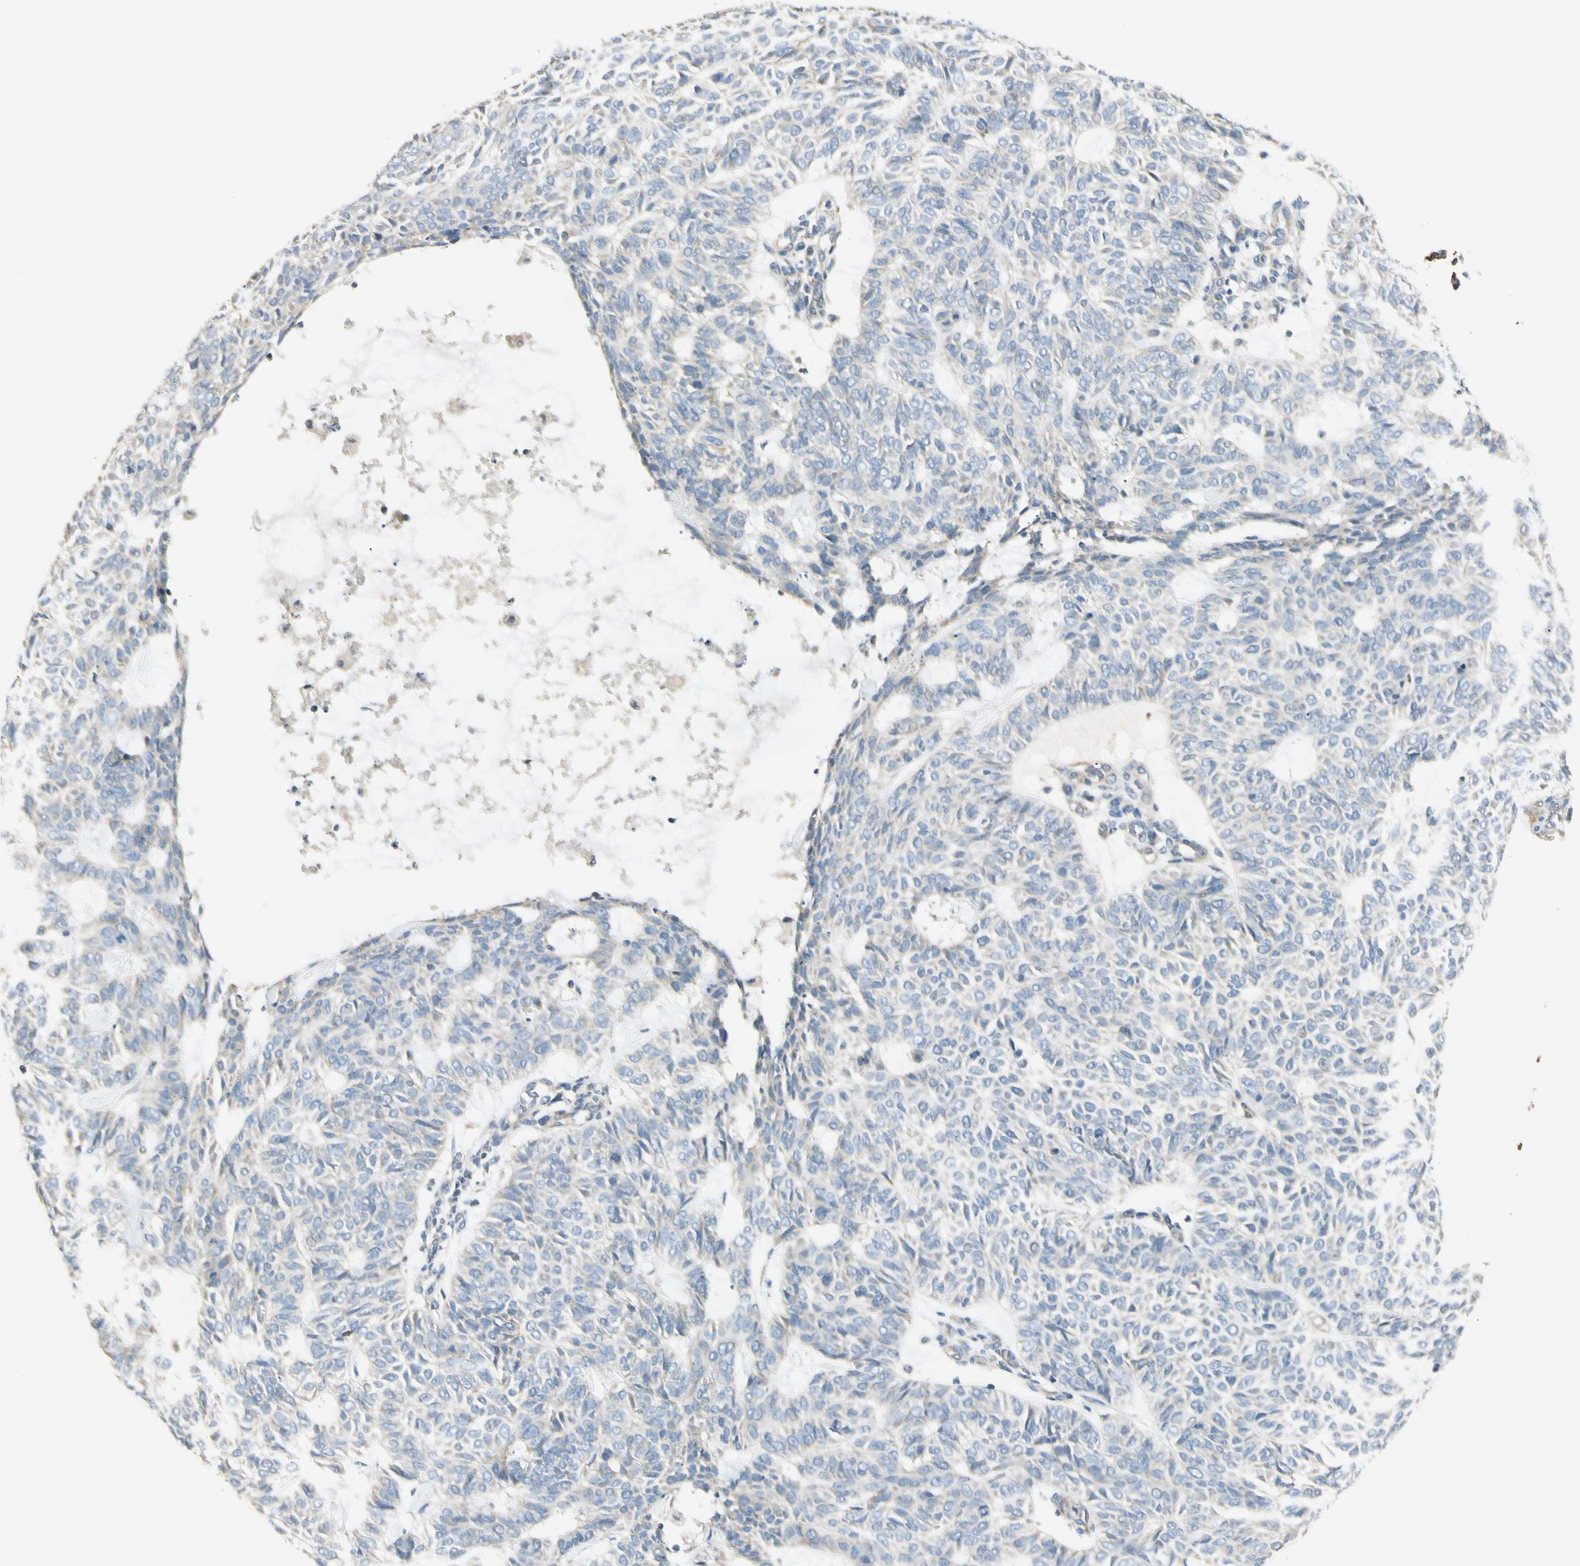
{"staining": {"intensity": "negative", "quantity": "none", "location": "none"}, "tissue": "skin cancer", "cell_type": "Tumor cells", "image_type": "cancer", "snomed": [{"axis": "morphology", "description": "Basal cell carcinoma"}, {"axis": "topography", "description": "Skin"}], "caption": "IHC of skin cancer shows no positivity in tumor cells.", "gene": "PLXNA1", "patient": {"sex": "male", "age": 87}}